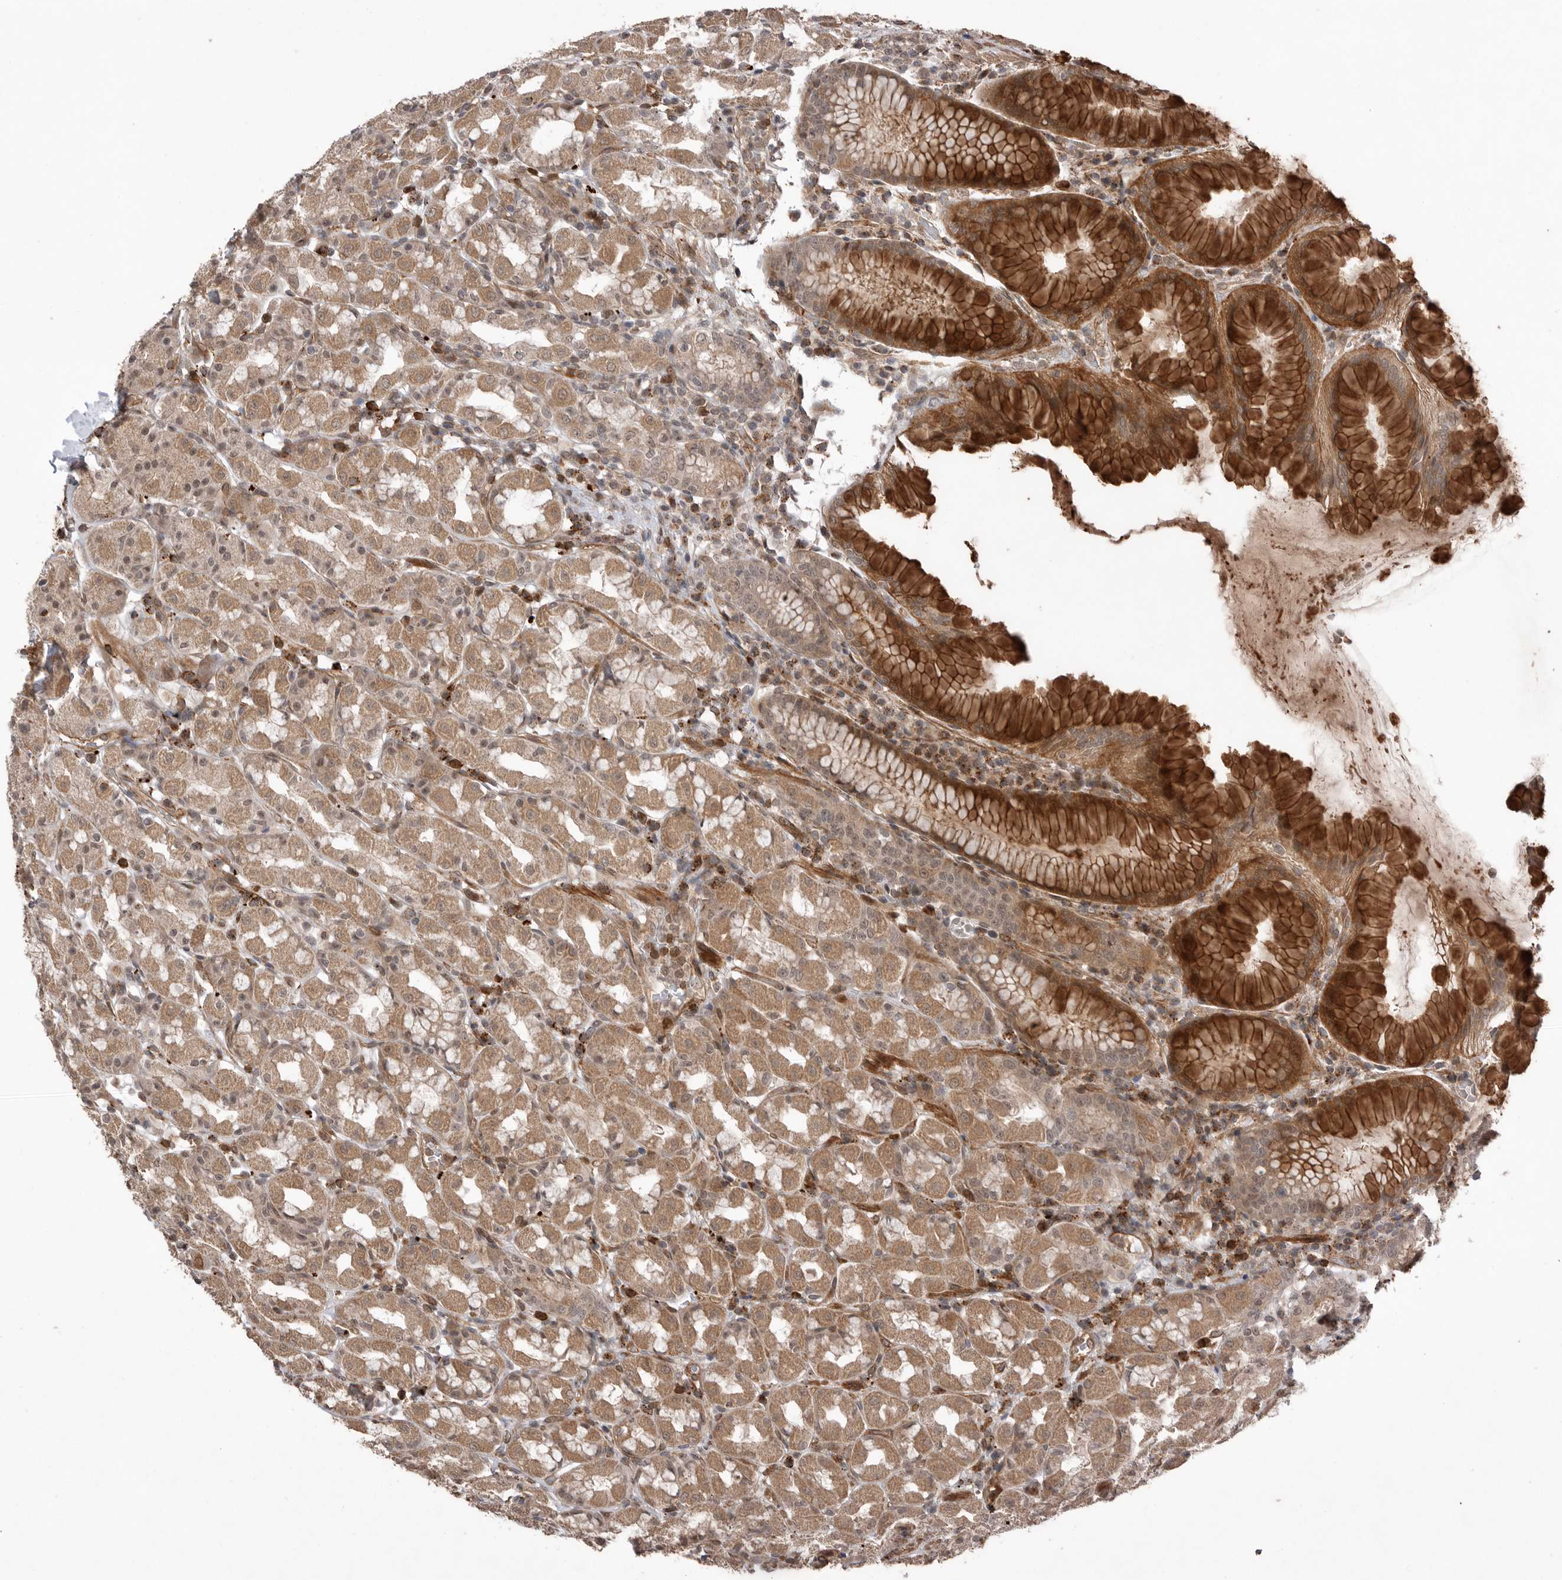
{"staining": {"intensity": "moderate", "quantity": ">75%", "location": "cytoplasmic/membranous"}, "tissue": "stomach", "cell_type": "Glandular cells", "image_type": "normal", "snomed": [{"axis": "morphology", "description": "Normal tissue, NOS"}, {"axis": "topography", "description": "Stomach, lower"}], "caption": "Protein expression analysis of benign stomach demonstrates moderate cytoplasmic/membranous positivity in approximately >75% of glandular cells. (DAB (3,3'-diaminobenzidine) IHC with brightfield microscopy, high magnification).", "gene": "PEAK1", "patient": {"sex": "female", "age": 56}}